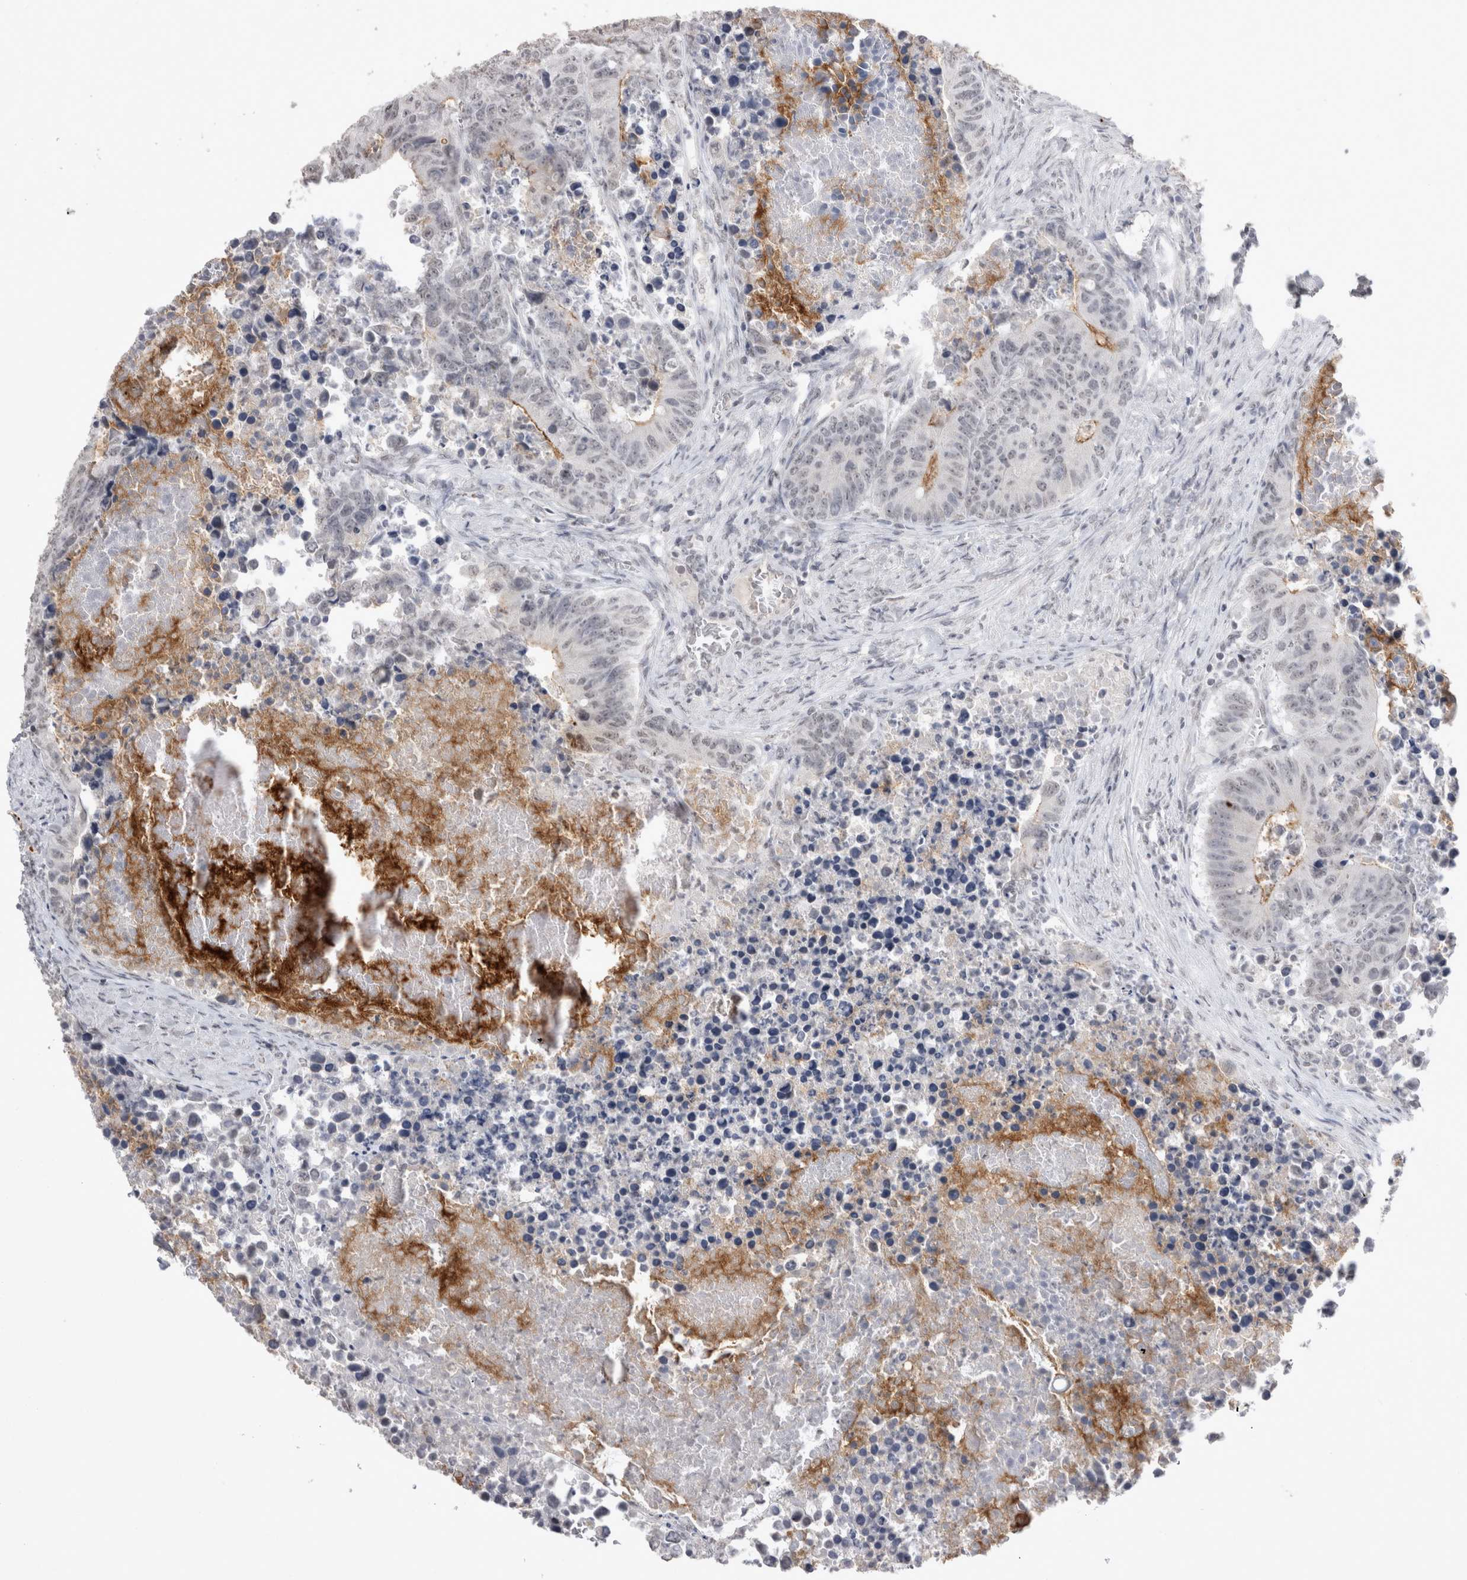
{"staining": {"intensity": "moderate", "quantity": "<25%", "location": "cytoplasmic/membranous"}, "tissue": "colorectal cancer", "cell_type": "Tumor cells", "image_type": "cancer", "snomed": [{"axis": "morphology", "description": "Adenocarcinoma, NOS"}, {"axis": "topography", "description": "Colon"}], "caption": "Adenocarcinoma (colorectal) stained with IHC demonstrates moderate cytoplasmic/membranous staining in about <25% of tumor cells.", "gene": "DDX4", "patient": {"sex": "male", "age": 87}}